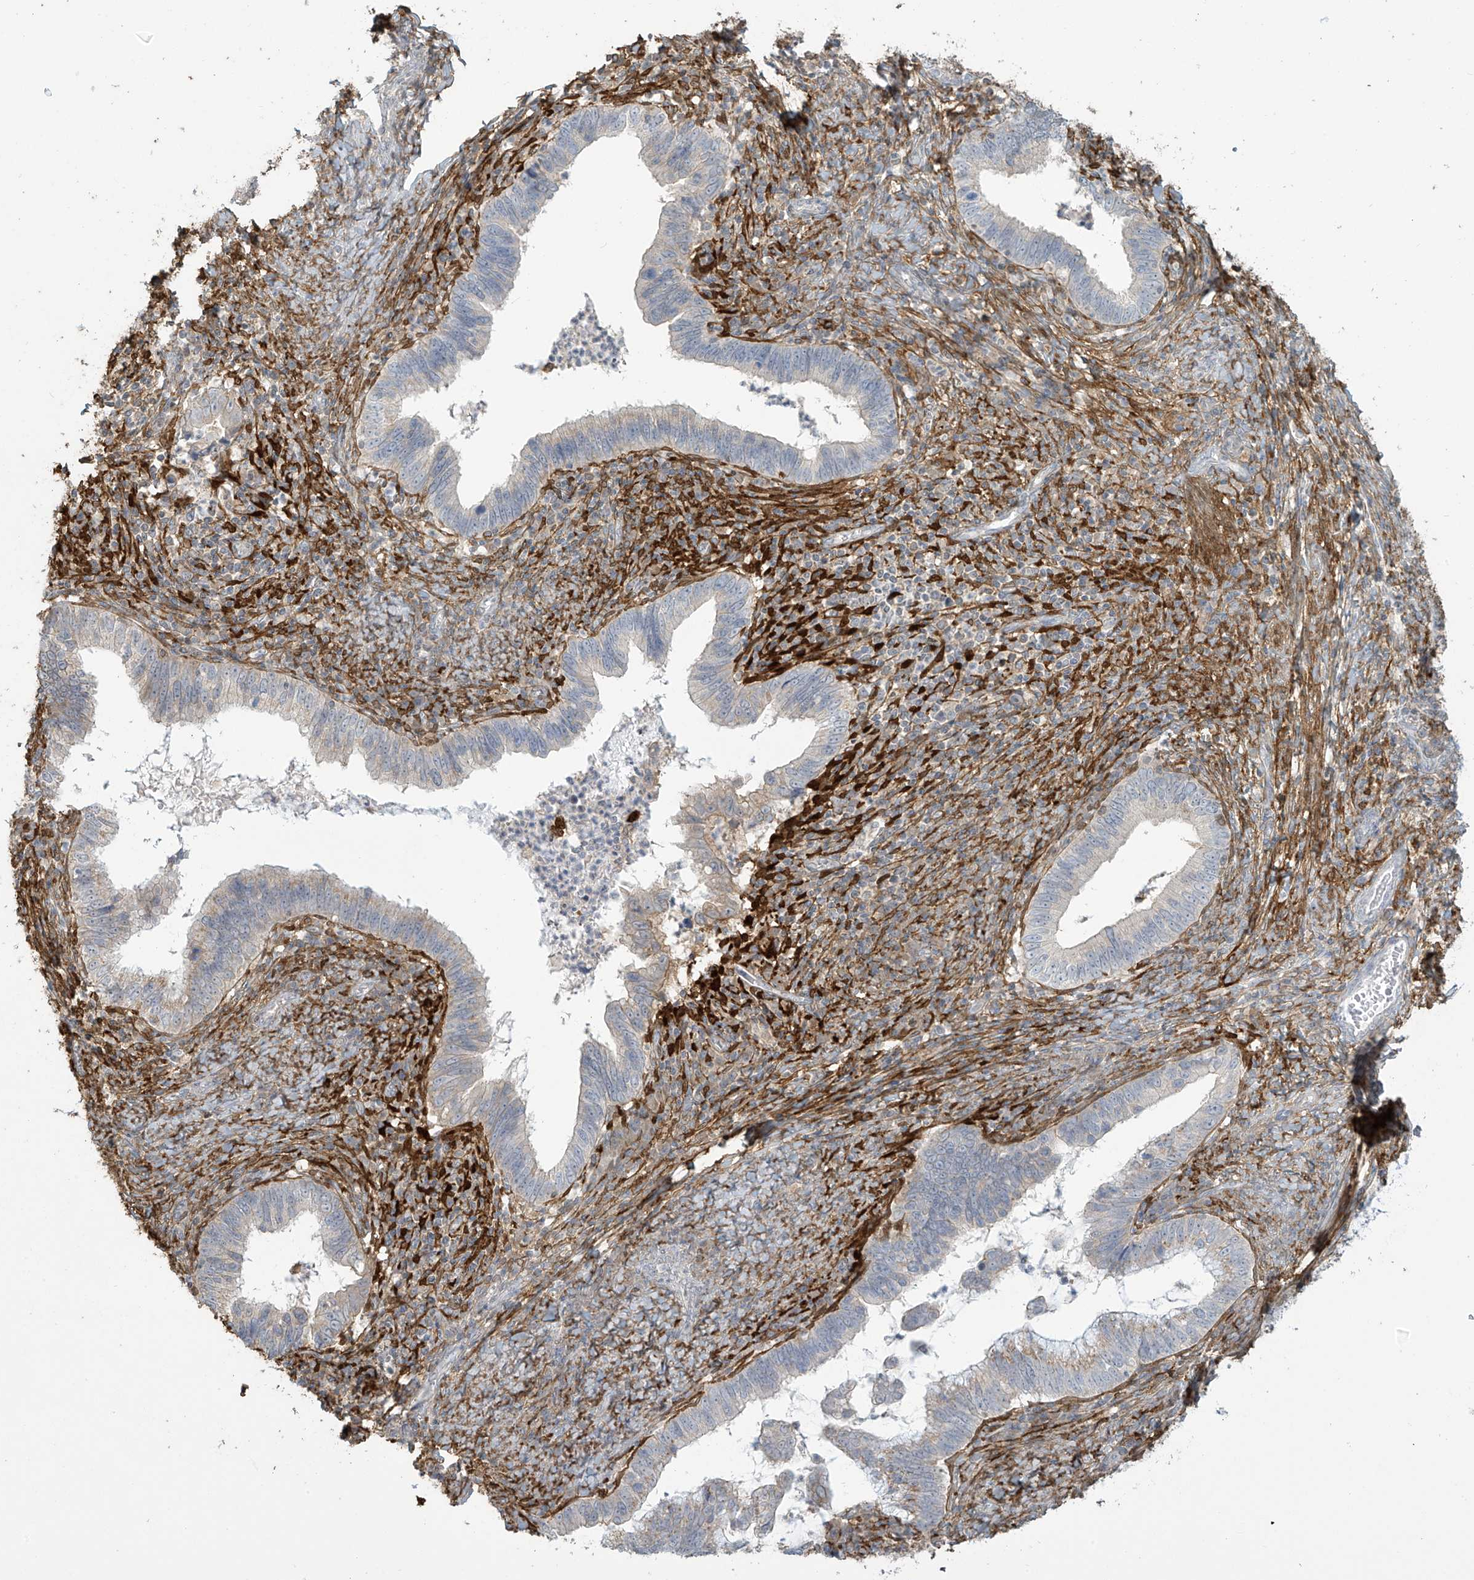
{"staining": {"intensity": "weak", "quantity": "25%-75%", "location": "cytoplasmic/membranous"}, "tissue": "cervical cancer", "cell_type": "Tumor cells", "image_type": "cancer", "snomed": [{"axis": "morphology", "description": "Adenocarcinoma, NOS"}, {"axis": "topography", "description": "Cervix"}], "caption": "Protein staining of cervical adenocarcinoma tissue exhibits weak cytoplasmic/membranous positivity in about 25%-75% of tumor cells.", "gene": "TAGAP", "patient": {"sex": "female", "age": 36}}